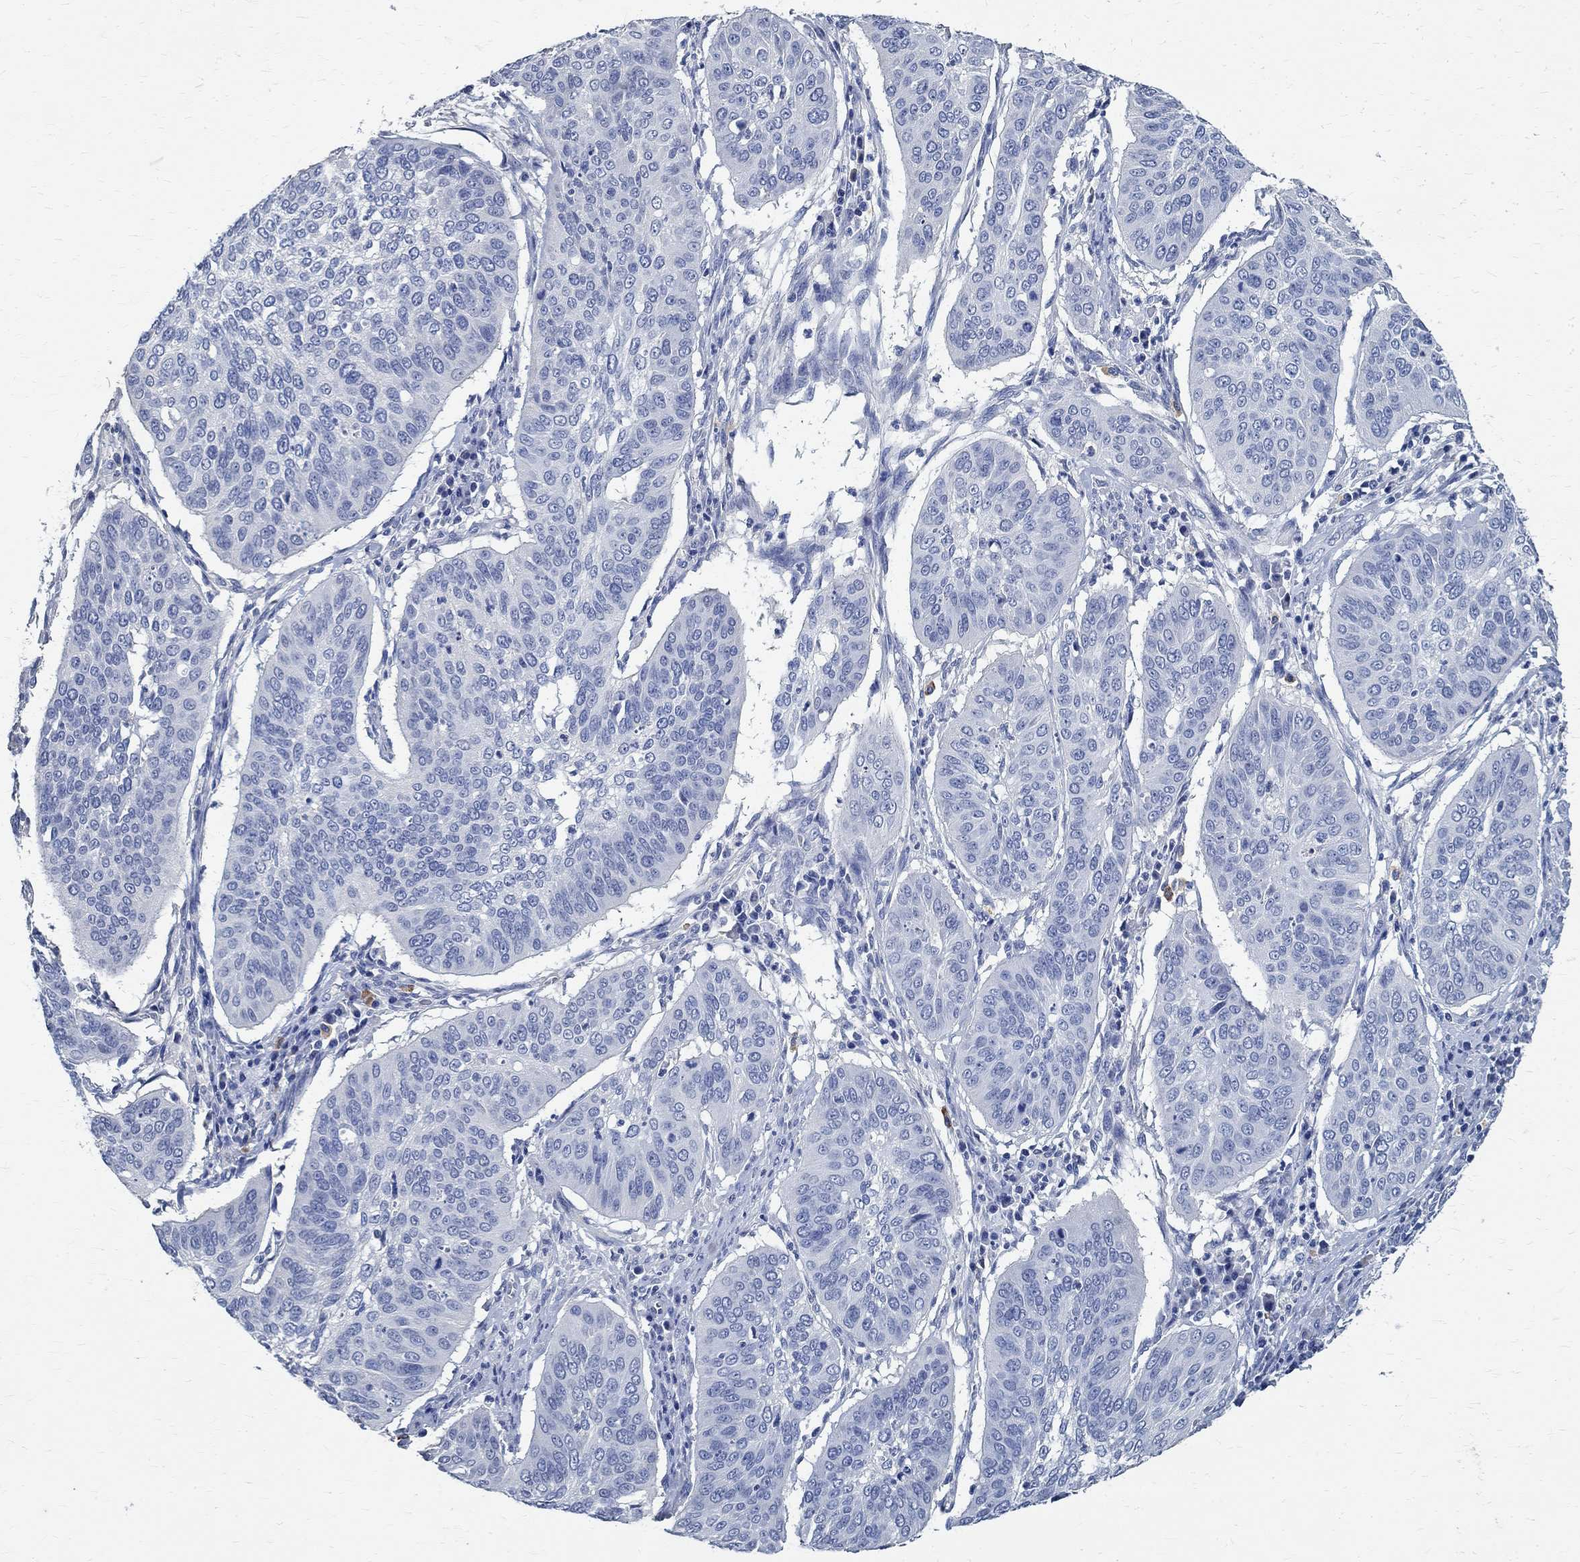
{"staining": {"intensity": "negative", "quantity": "none", "location": "none"}, "tissue": "cervical cancer", "cell_type": "Tumor cells", "image_type": "cancer", "snomed": [{"axis": "morphology", "description": "Normal tissue, NOS"}, {"axis": "morphology", "description": "Squamous cell carcinoma, NOS"}, {"axis": "topography", "description": "Cervix"}], "caption": "There is no significant positivity in tumor cells of cervical cancer (squamous cell carcinoma).", "gene": "PRX", "patient": {"sex": "female", "age": 39}}